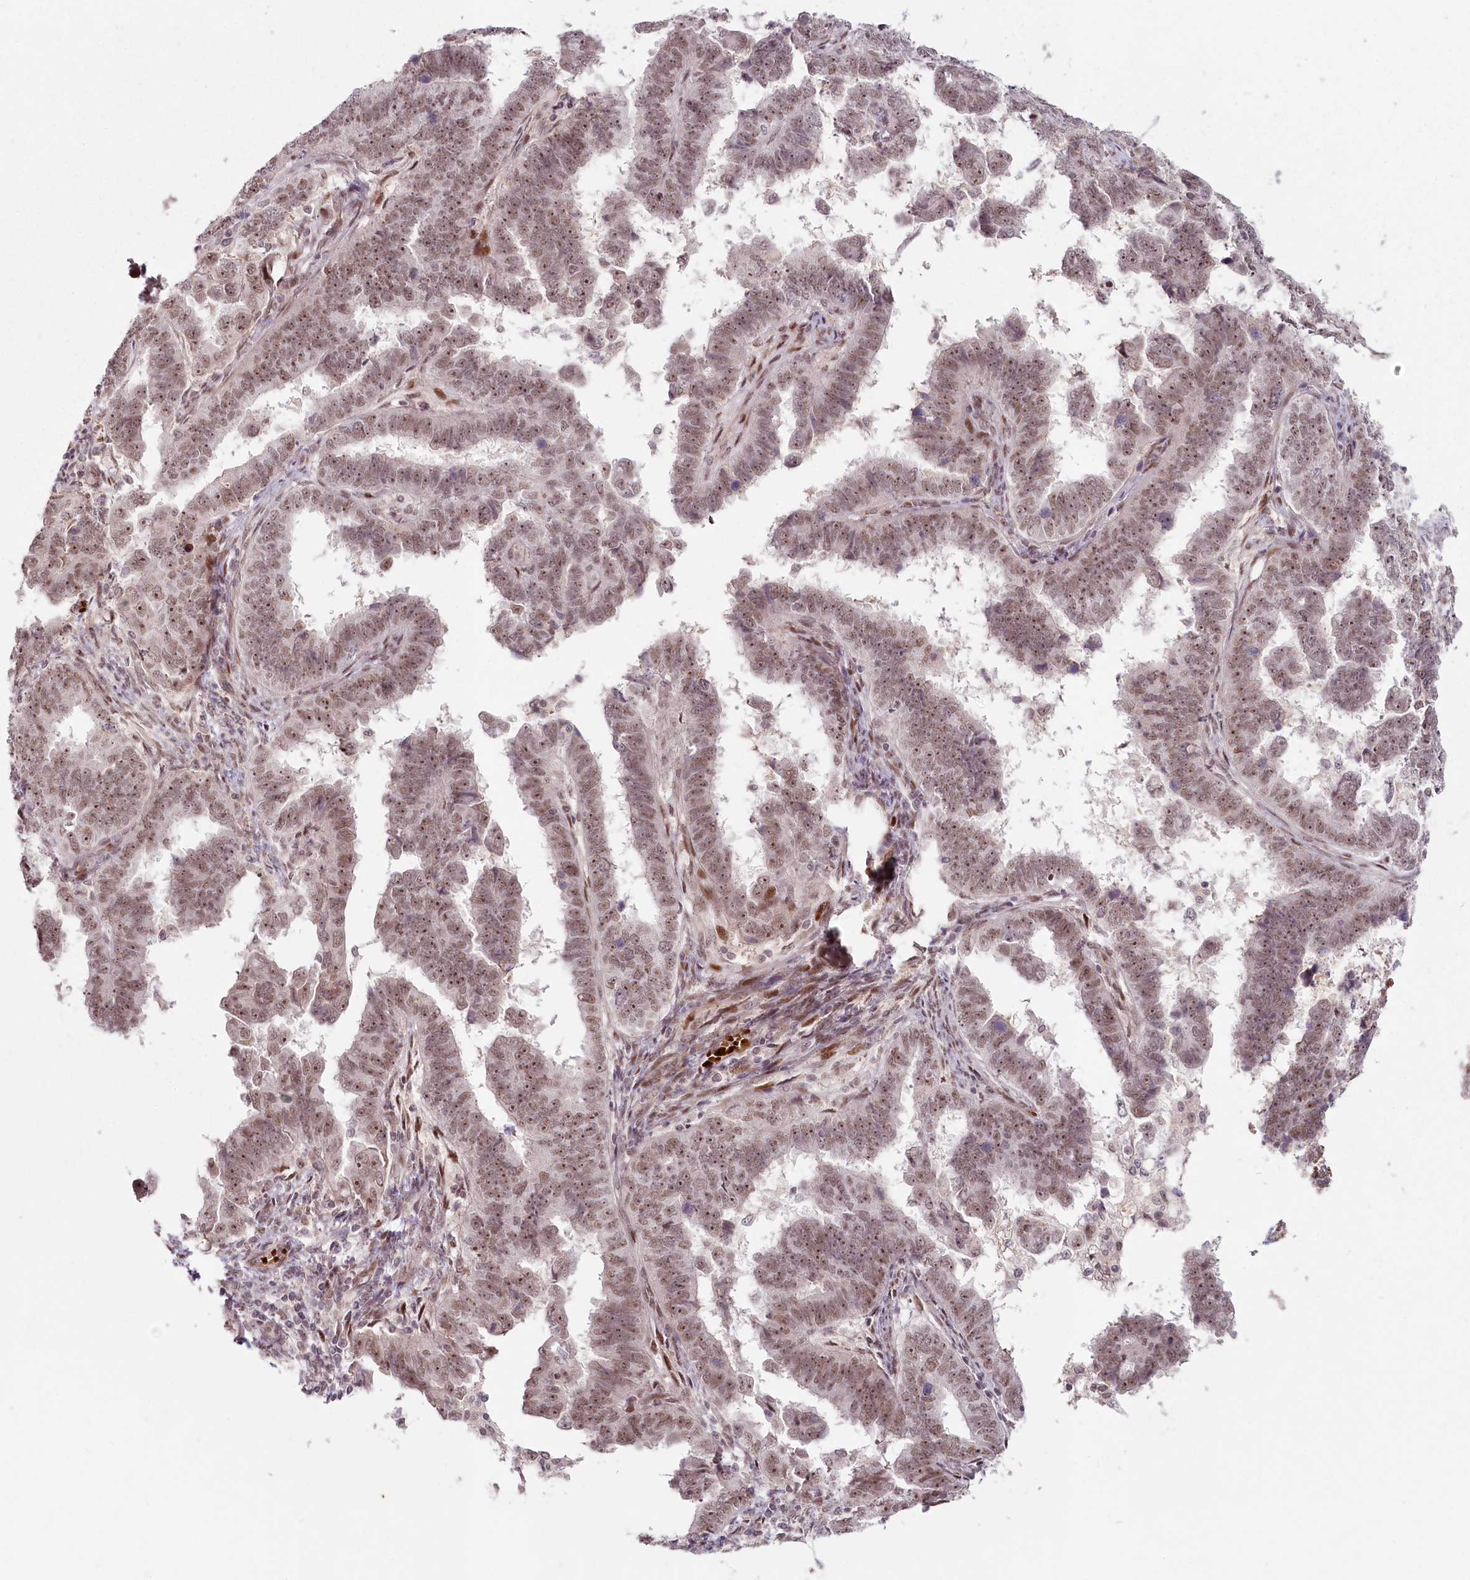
{"staining": {"intensity": "moderate", "quantity": ">75%", "location": "nuclear"}, "tissue": "endometrial cancer", "cell_type": "Tumor cells", "image_type": "cancer", "snomed": [{"axis": "morphology", "description": "Adenocarcinoma, NOS"}, {"axis": "topography", "description": "Endometrium"}], "caption": "About >75% of tumor cells in human adenocarcinoma (endometrial) demonstrate moderate nuclear protein staining as visualized by brown immunohistochemical staining.", "gene": "FAM204A", "patient": {"sex": "female", "age": 75}}